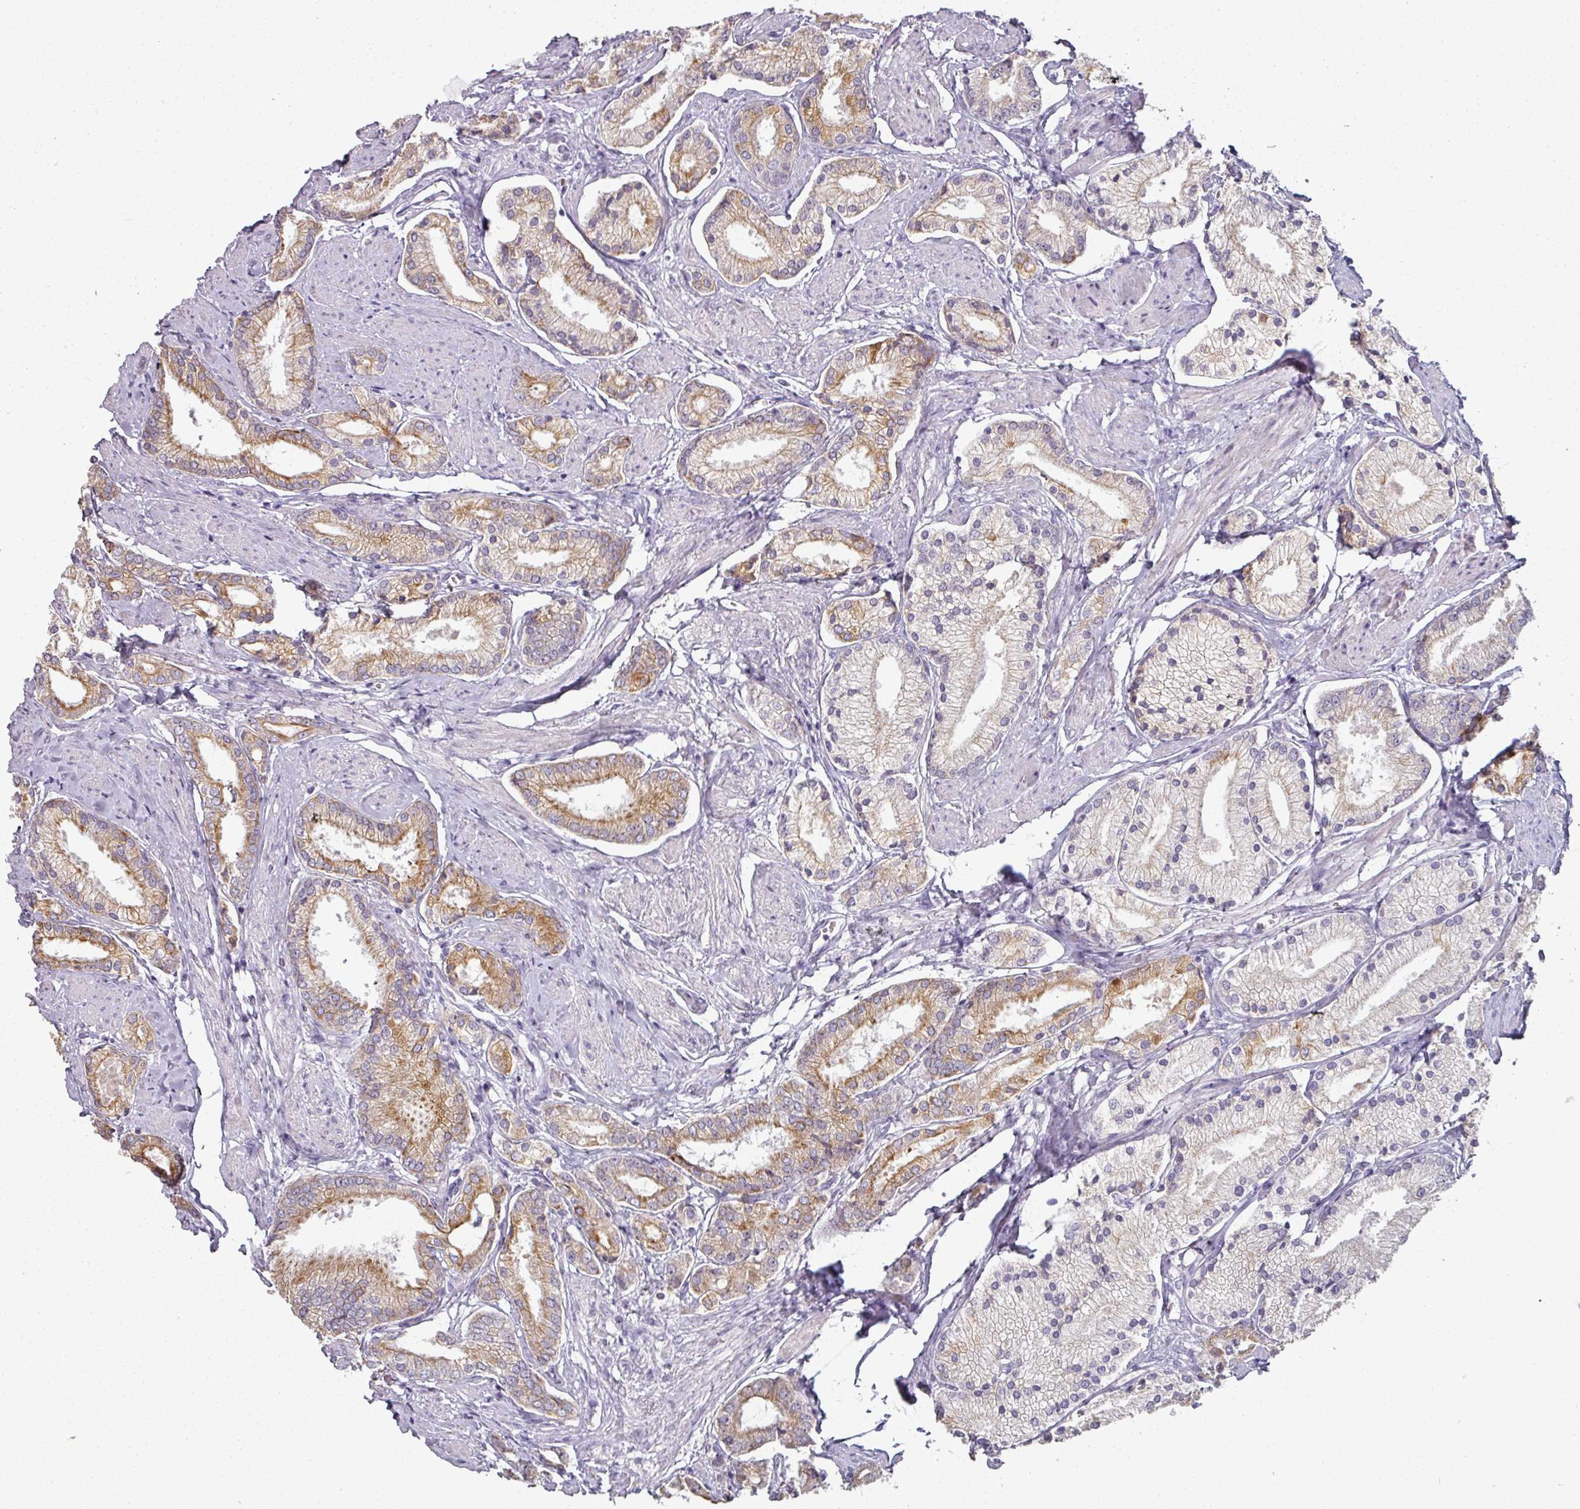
{"staining": {"intensity": "moderate", "quantity": "25%-75%", "location": "cytoplasmic/membranous"}, "tissue": "prostate cancer", "cell_type": "Tumor cells", "image_type": "cancer", "snomed": [{"axis": "morphology", "description": "Adenocarcinoma, High grade"}, {"axis": "topography", "description": "Prostate and seminal vesicle, NOS"}], "caption": "Protein expression analysis of adenocarcinoma (high-grade) (prostate) exhibits moderate cytoplasmic/membranous expression in about 25%-75% of tumor cells.", "gene": "GTF2H3", "patient": {"sex": "male", "age": 64}}